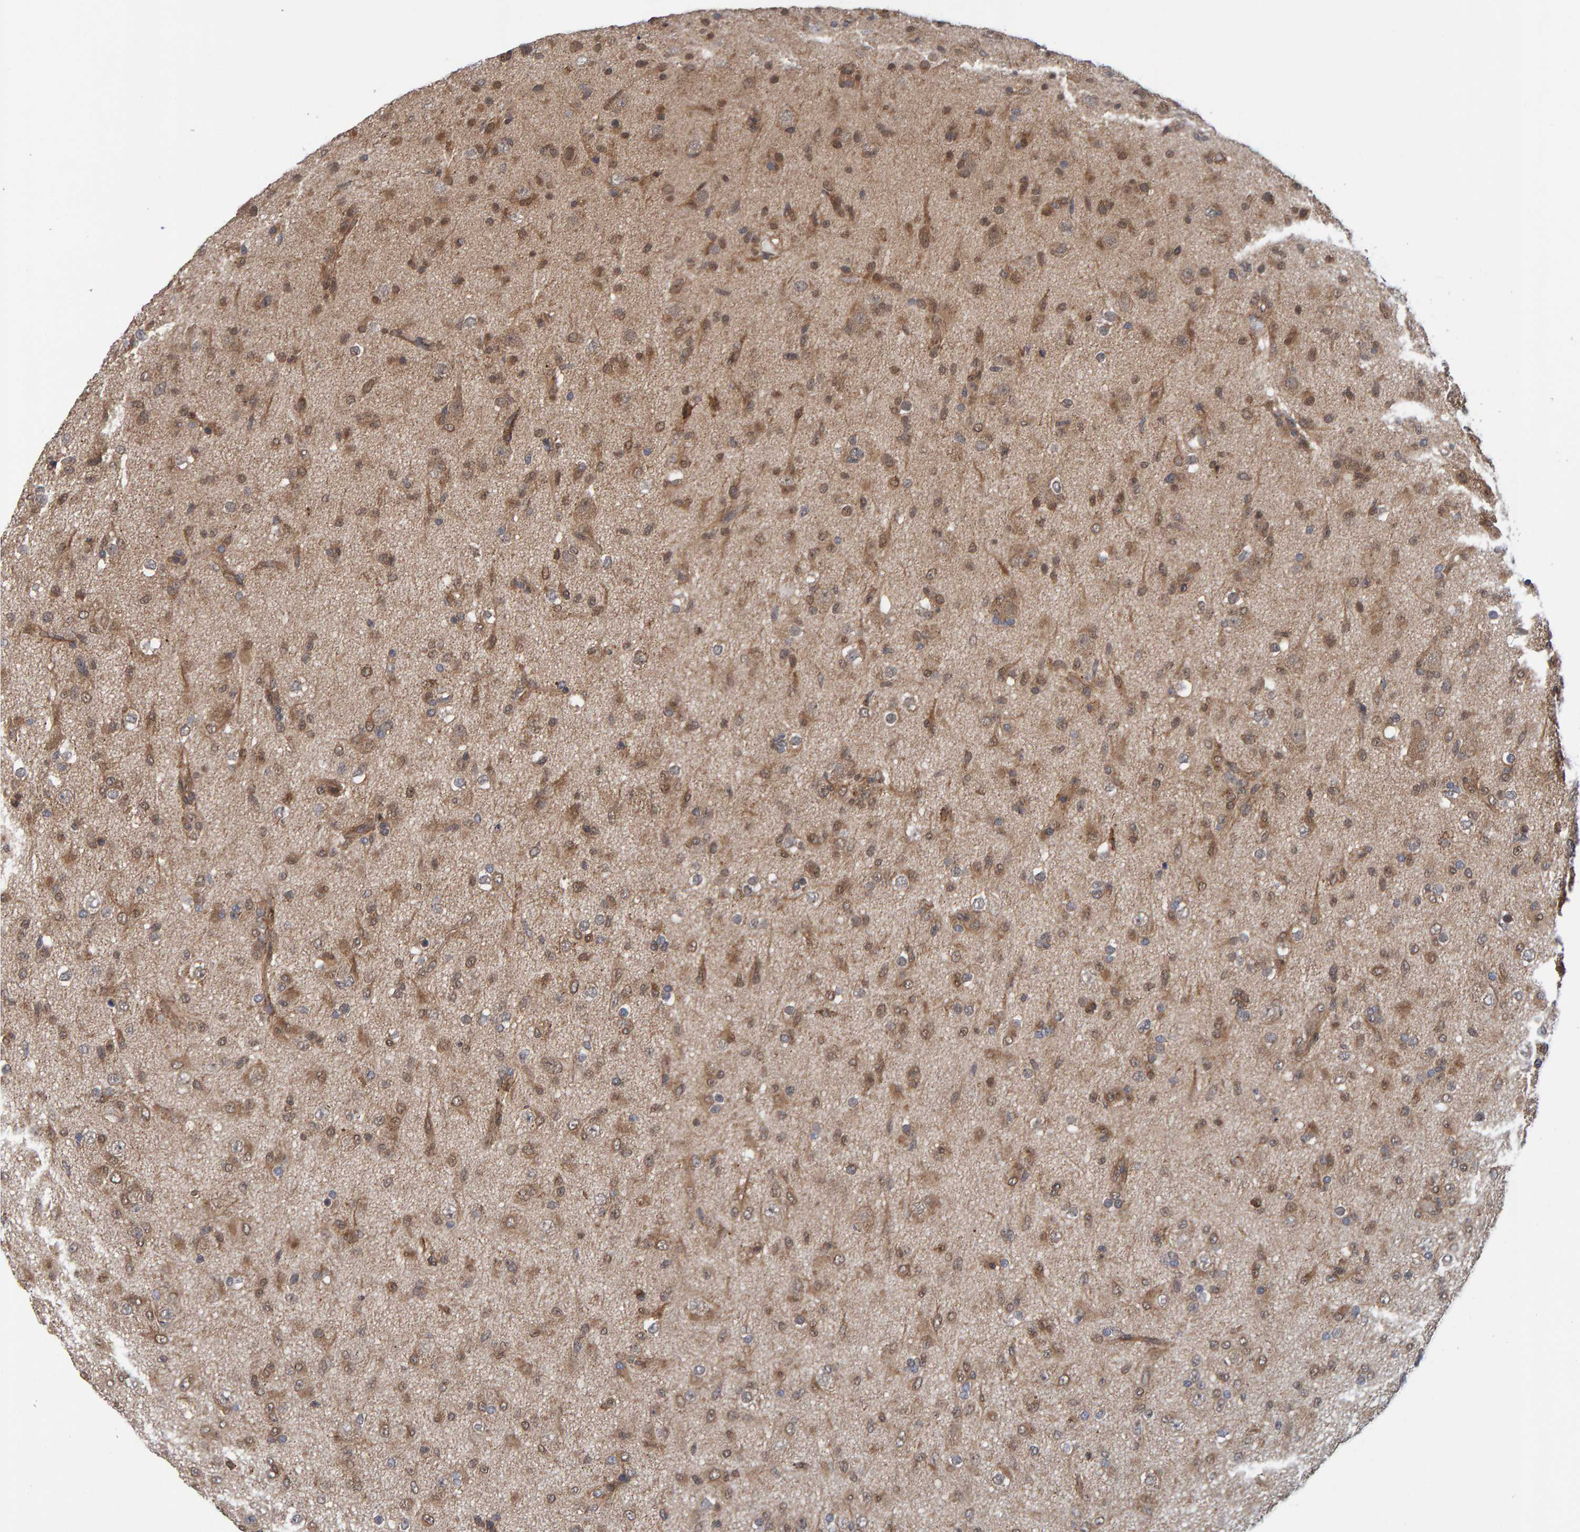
{"staining": {"intensity": "moderate", "quantity": ">75%", "location": "cytoplasmic/membranous"}, "tissue": "glioma", "cell_type": "Tumor cells", "image_type": "cancer", "snomed": [{"axis": "morphology", "description": "Glioma, malignant, Low grade"}, {"axis": "topography", "description": "Brain"}], "caption": "This image shows immunohistochemistry staining of human malignant glioma (low-grade), with medium moderate cytoplasmic/membranous staining in approximately >75% of tumor cells.", "gene": "SCRN2", "patient": {"sex": "male", "age": 65}}